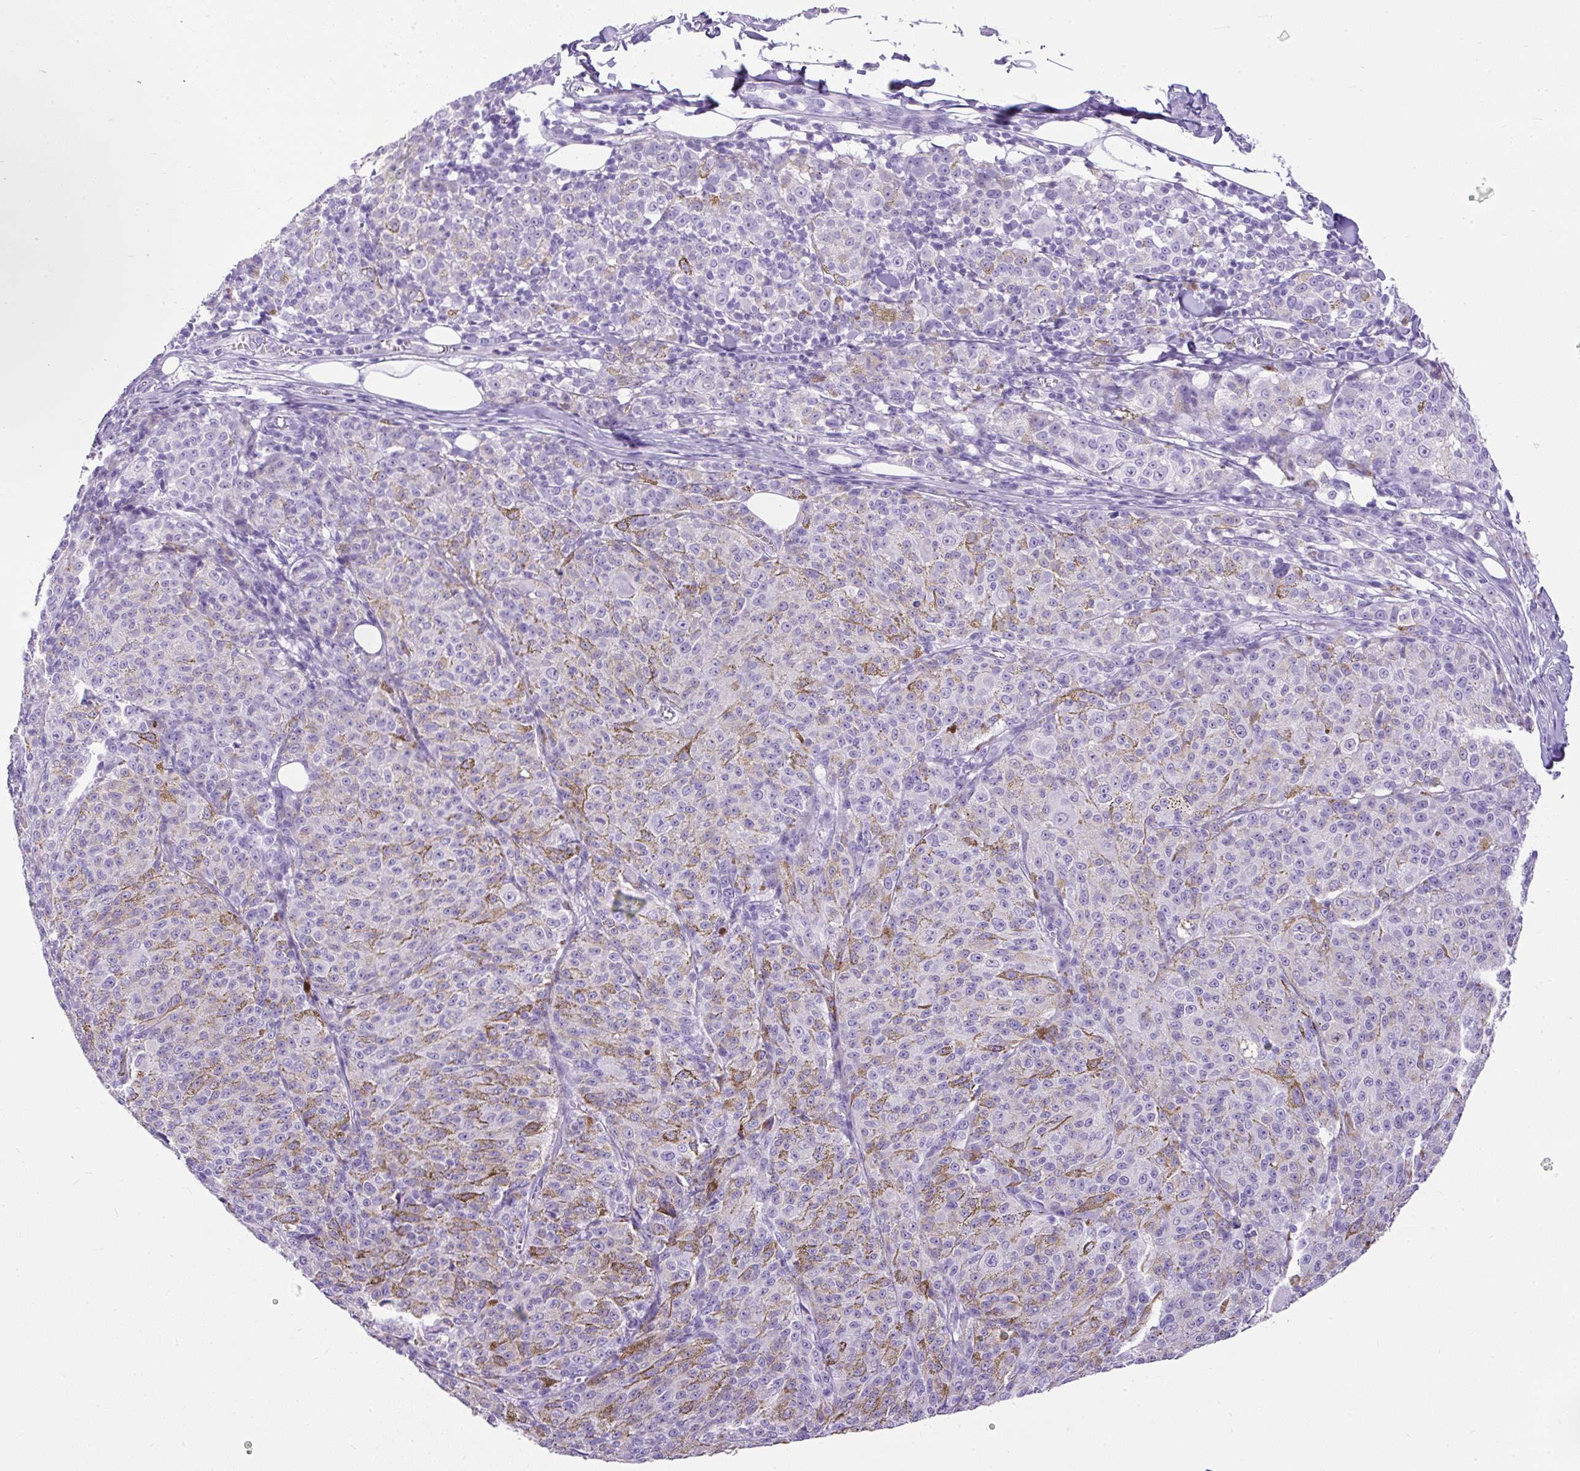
{"staining": {"intensity": "negative", "quantity": "none", "location": "none"}, "tissue": "melanoma", "cell_type": "Tumor cells", "image_type": "cancer", "snomed": [{"axis": "morphology", "description": "Malignant melanoma, NOS"}, {"axis": "topography", "description": "Skin"}], "caption": "An image of human malignant melanoma is negative for staining in tumor cells. The staining is performed using DAB (3,3'-diaminobenzidine) brown chromogen with nuclei counter-stained in using hematoxylin.", "gene": "UPP1", "patient": {"sex": "female", "age": 52}}